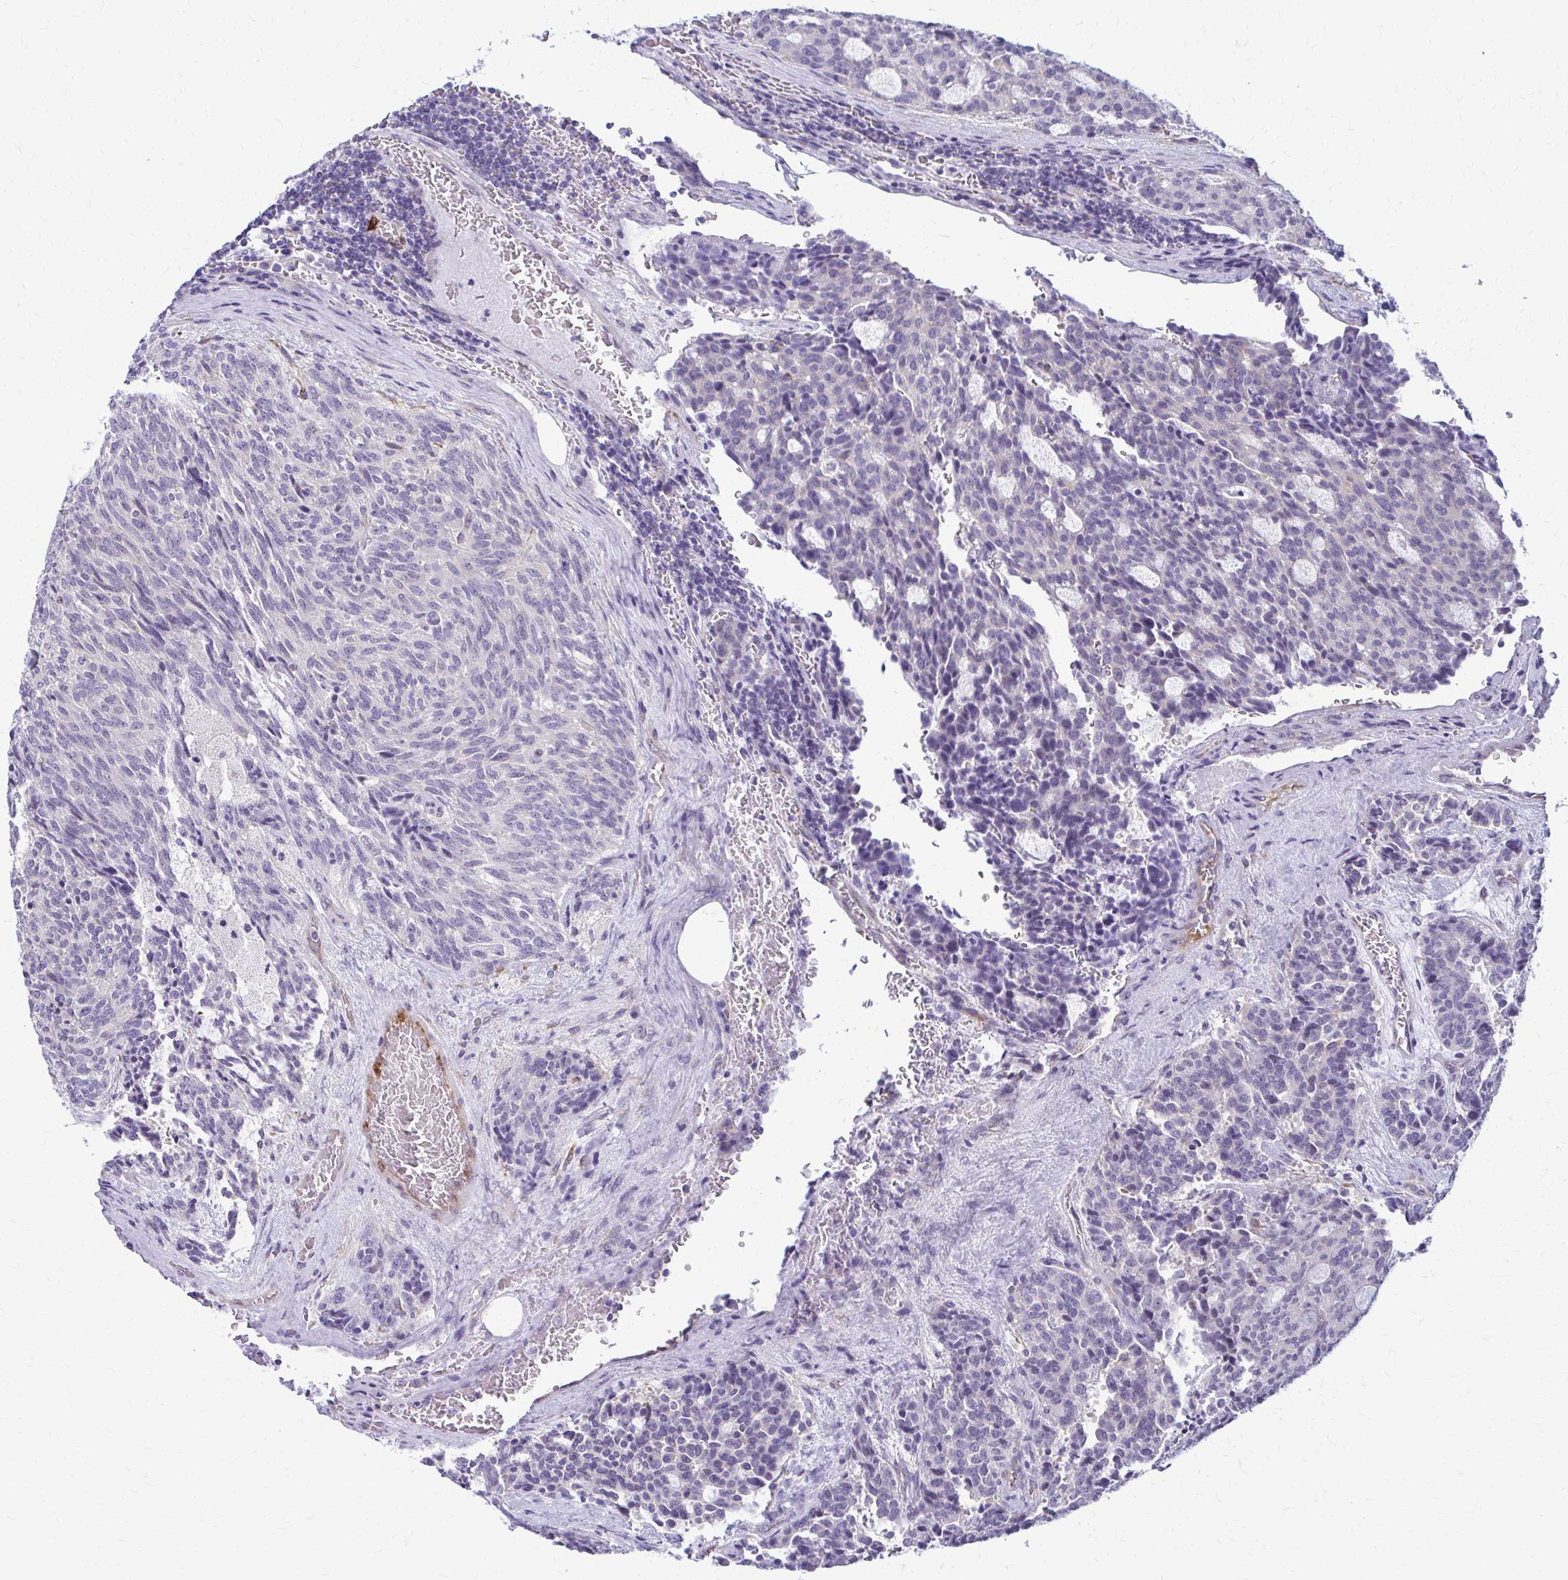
{"staining": {"intensity": "negative", "quantity": "none", "location": "none"}, "tissue": "carcinoid", "cell_type": "Tumor cells", "image_type": "cancer", "snomed": [{"axis": "morphology", "description": "Carcinoid, malignant, NOS"}, {"axis": "topography", "description": "Pancreas"}], "caption": "Tumor cells show no significant protein staining in carcinoid (malignant).", "gene": "DEPP1", "patient": {"sex": "female", "age": 54}}